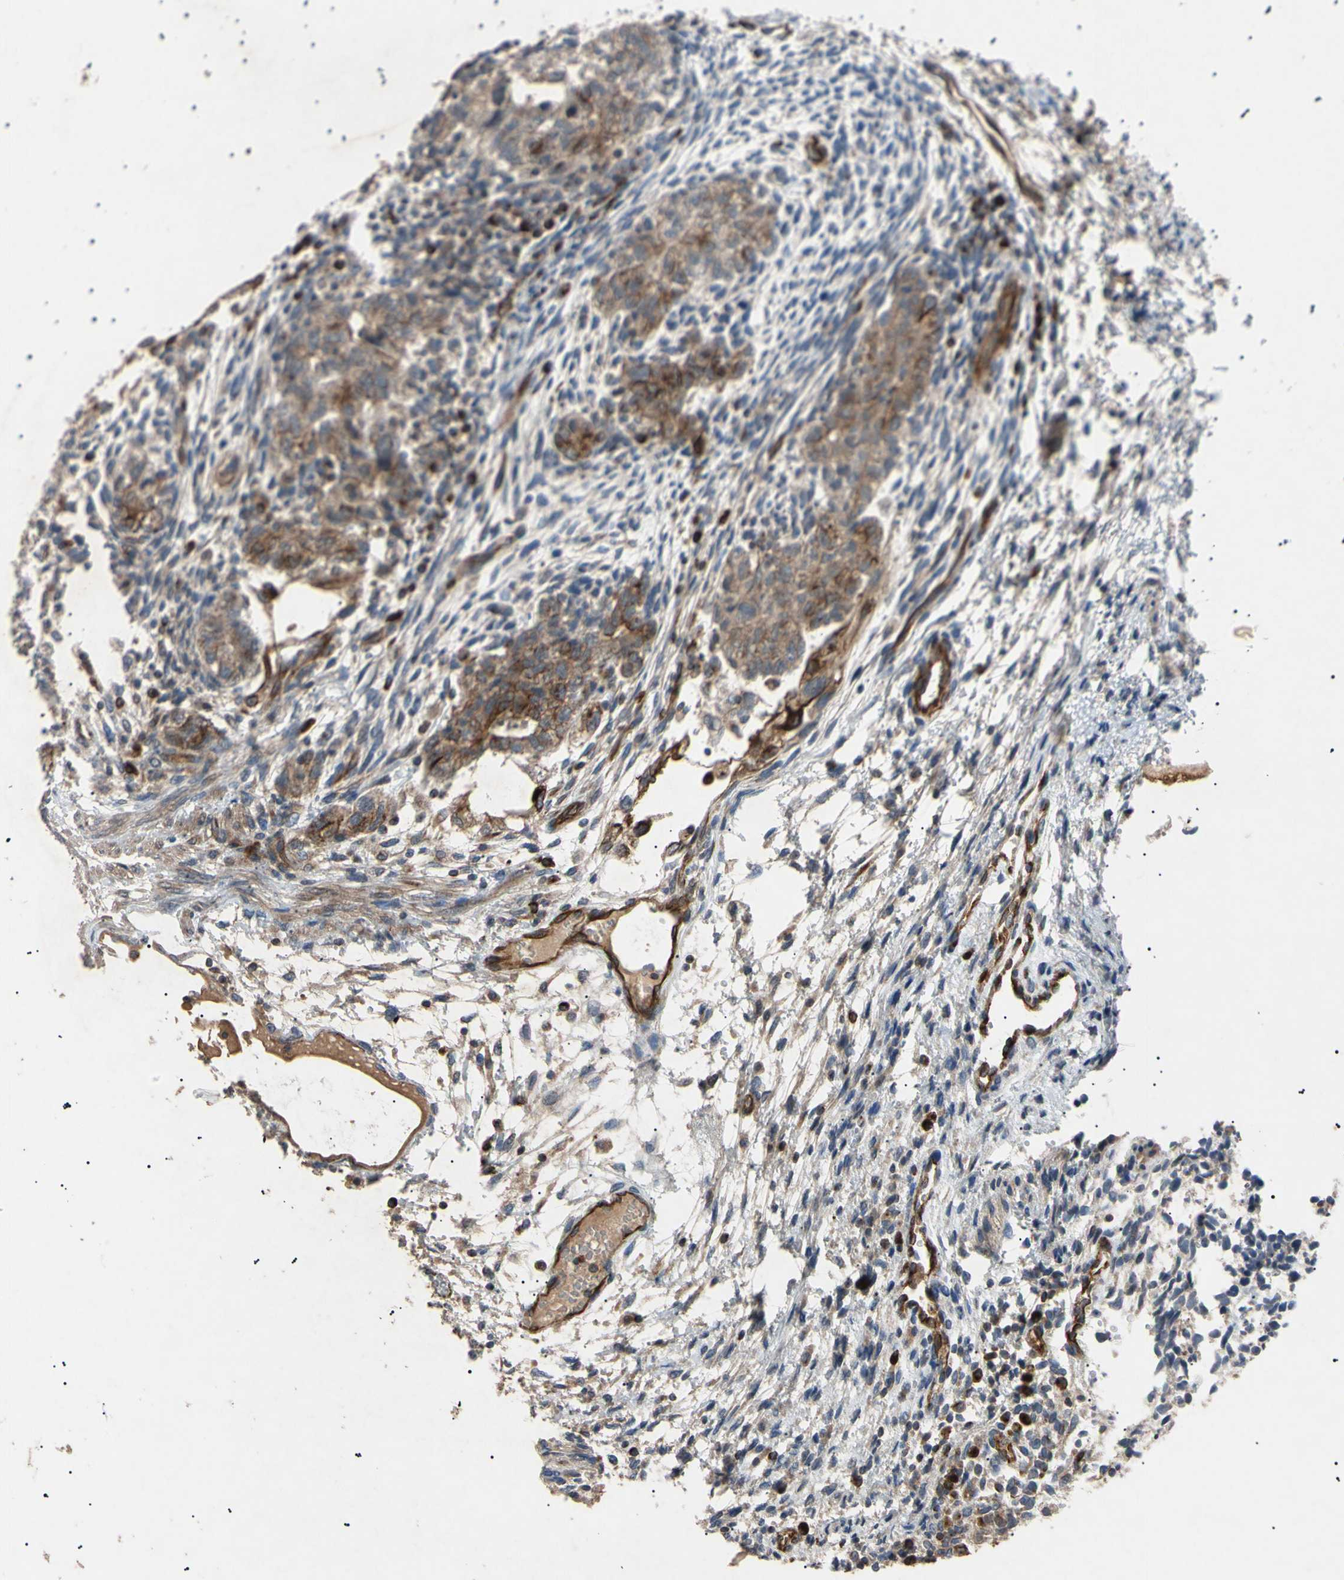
{"staining": {"intensity": "moderate", "quantity": "<25%", "location": "cytoplasmic/membranous"}, "tissue": "testis cancer", "cell_type": "Tumor cells", "image_type": "cancer", "snomed": [{"axis": "morphology", "description": "Normal tissue, NOS"}, {"axis": "morphology", "description": "Carcinoma, Embryonal, NOS"}, {"axis": "topography", "description": "Testis"}], "caption": "Testis embryonal carcinoma stained for a protein shows moderate cytoplasmic/membranous positivity in tumor cells. The staining was performed using DAB (3,3'-diaminobenzidine), with brown indicating positive protein expression. Nuclei are stained blue with hematoxylin.", "gene": "TUBB4A", "patient": {"sex": "male", "age": 36}}